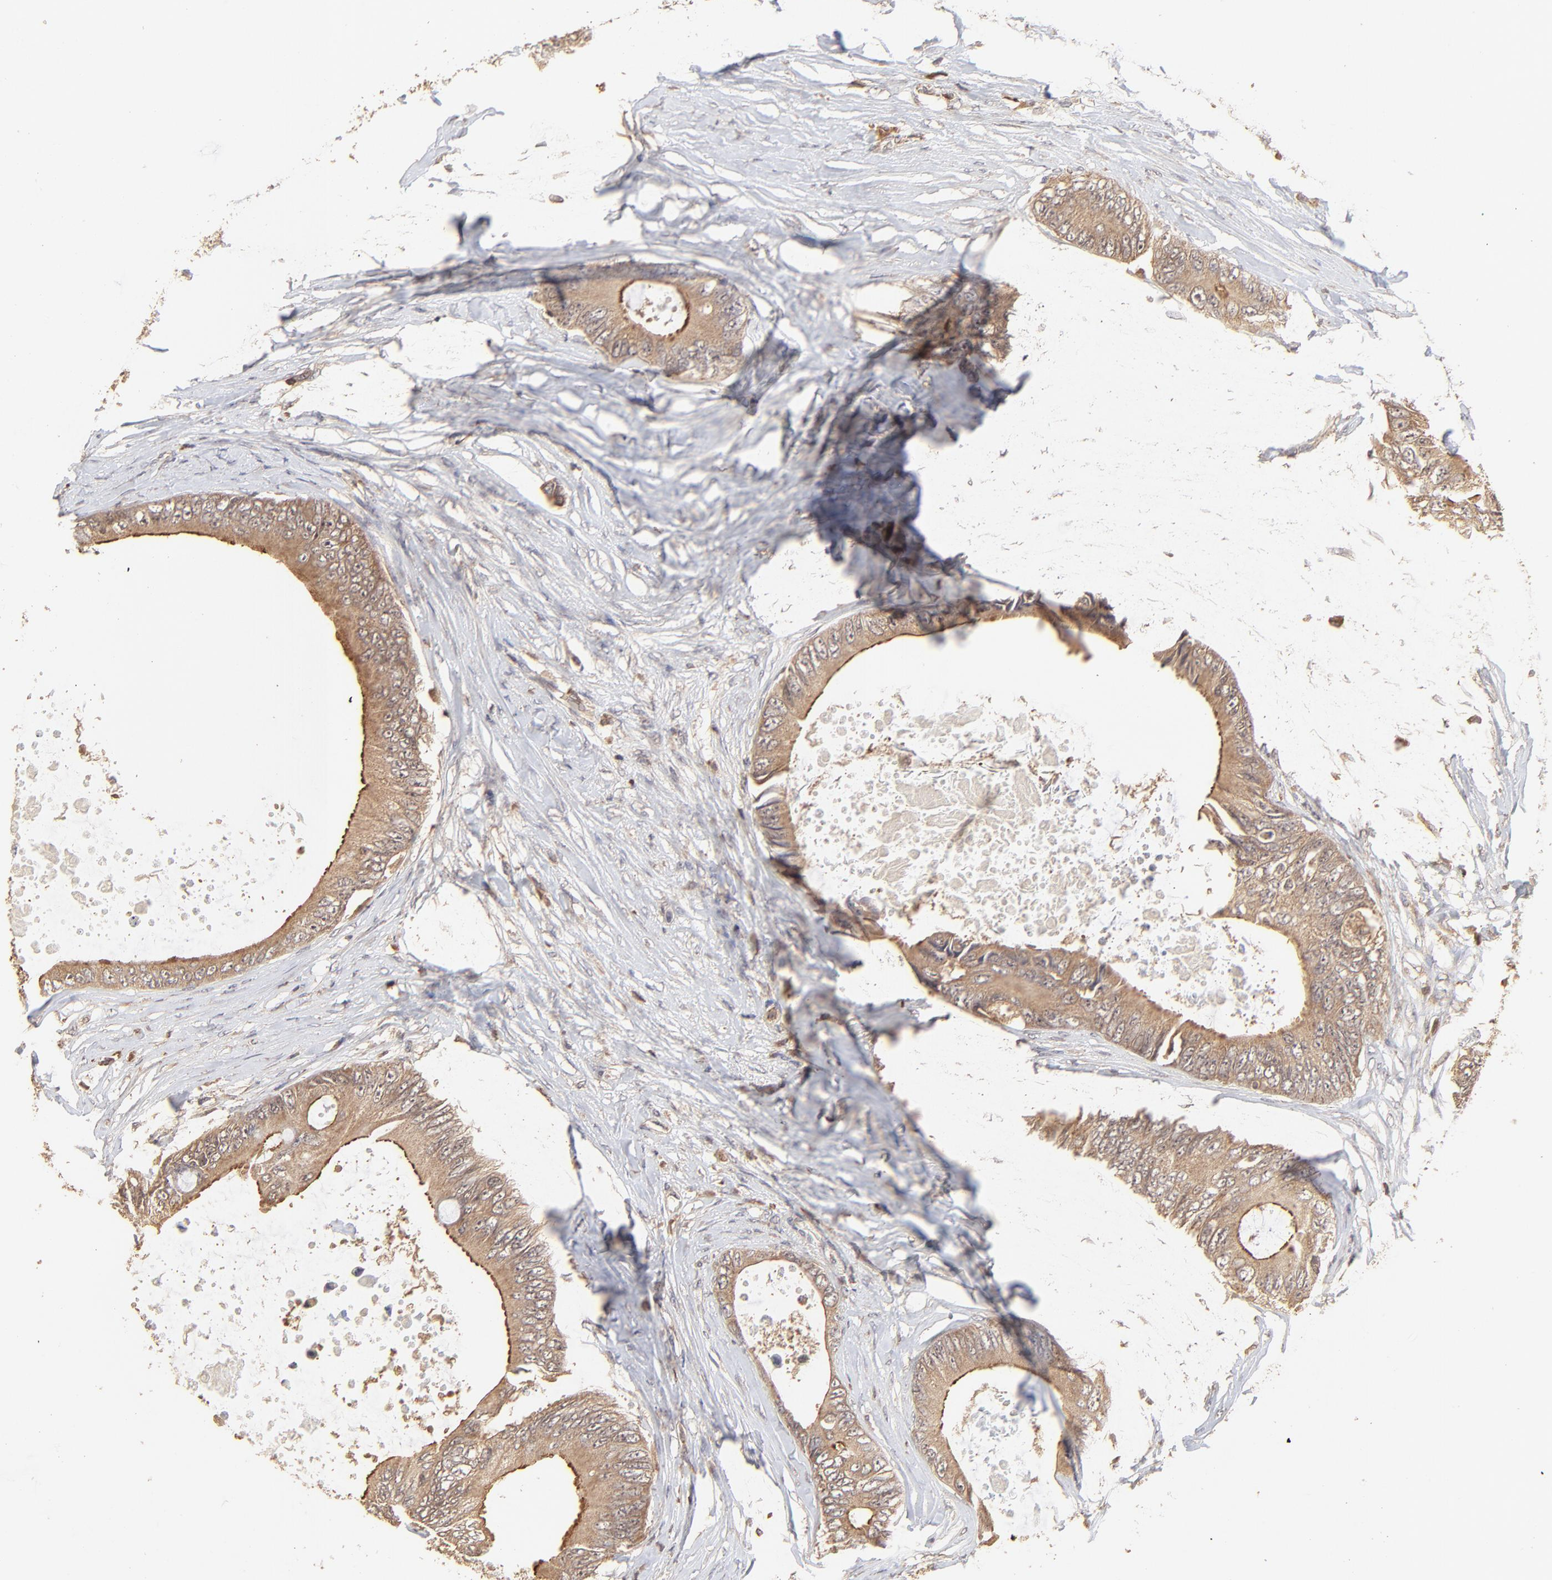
{"staining": {"intensity": "moderate", "quantity": ">75%", "location": "cytoplasmic/membranous"}, "tissue": "colorectal cancer", "cell_type": "Tumor cells", "image_type": "cancer", "snomed": [{"axis": "morphology", "description": "Normal tissue, NOS"}, {"axis": "morphology", "description": "Adenocarcinoma, NOS"}, {"axis": "topography", "description": "Rectum"}, {"axis": "topography", "description": "Peripheral nerve tissue"}], "caption": "Protein analysis of colorectal cancer tissue displays moderate cytoplasmic/membranous positivity in approximately >75% of tumor cells.", "gene": "STON2", "patient": {"sex": "female", "age": 77}}